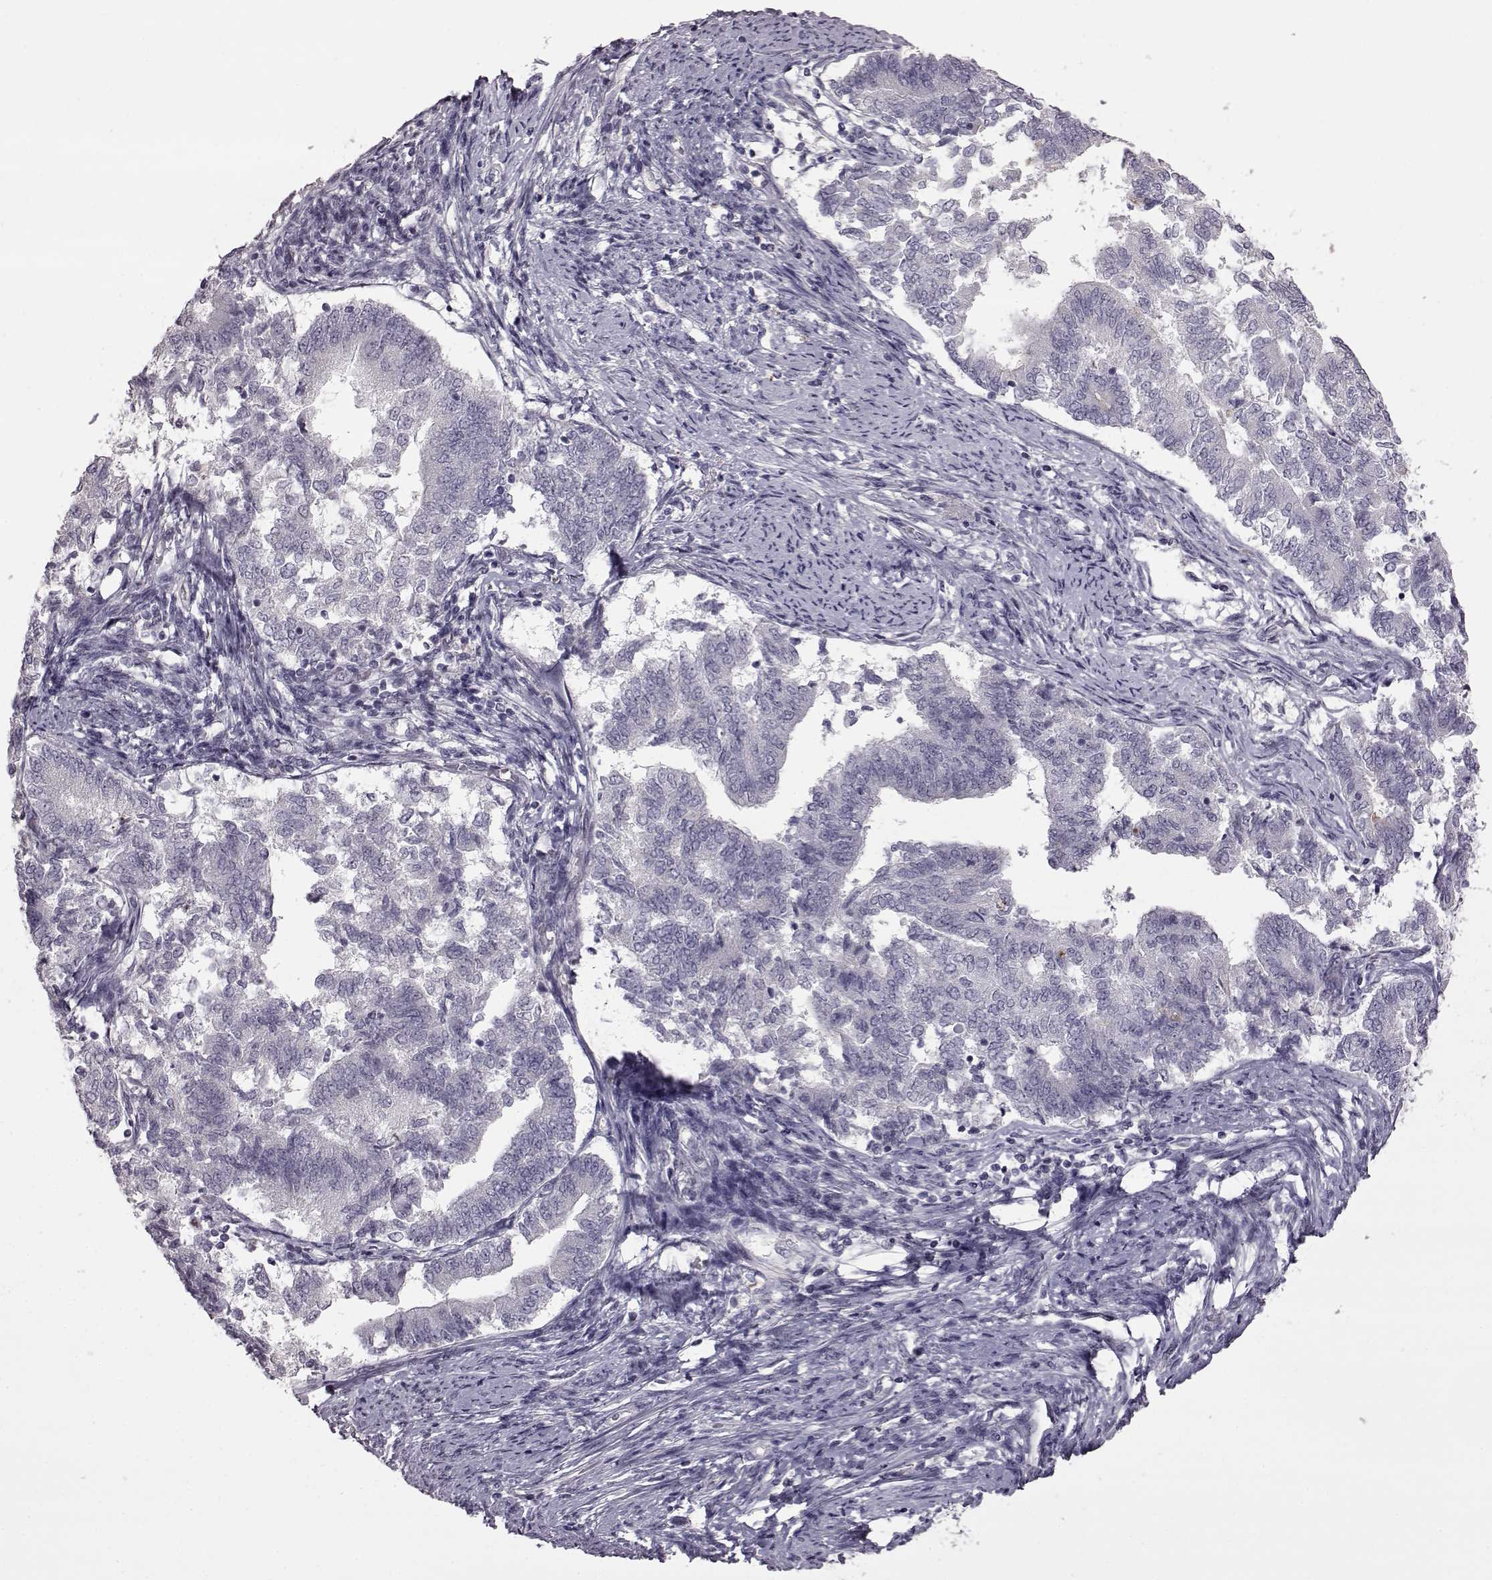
{"staining": {"intensity": "negative", "quantity": "none", "location": "none"}, "tissue": "endometrial cancer", "cell_type": "Tumor cells", "image_type": "cancer", "snomed": [{"axis": "morphology", "description": "Adenocarcinoma, NOS"}, {"axis": "topography", "description": "Endometrium"}], "caption": "This is an immunohistochemistry (IHC) micrograph of human endometrial cancer. There is no staining in tumor cells.", "gene": "GAL", "patient": {"sex": "female", "age": 65}}